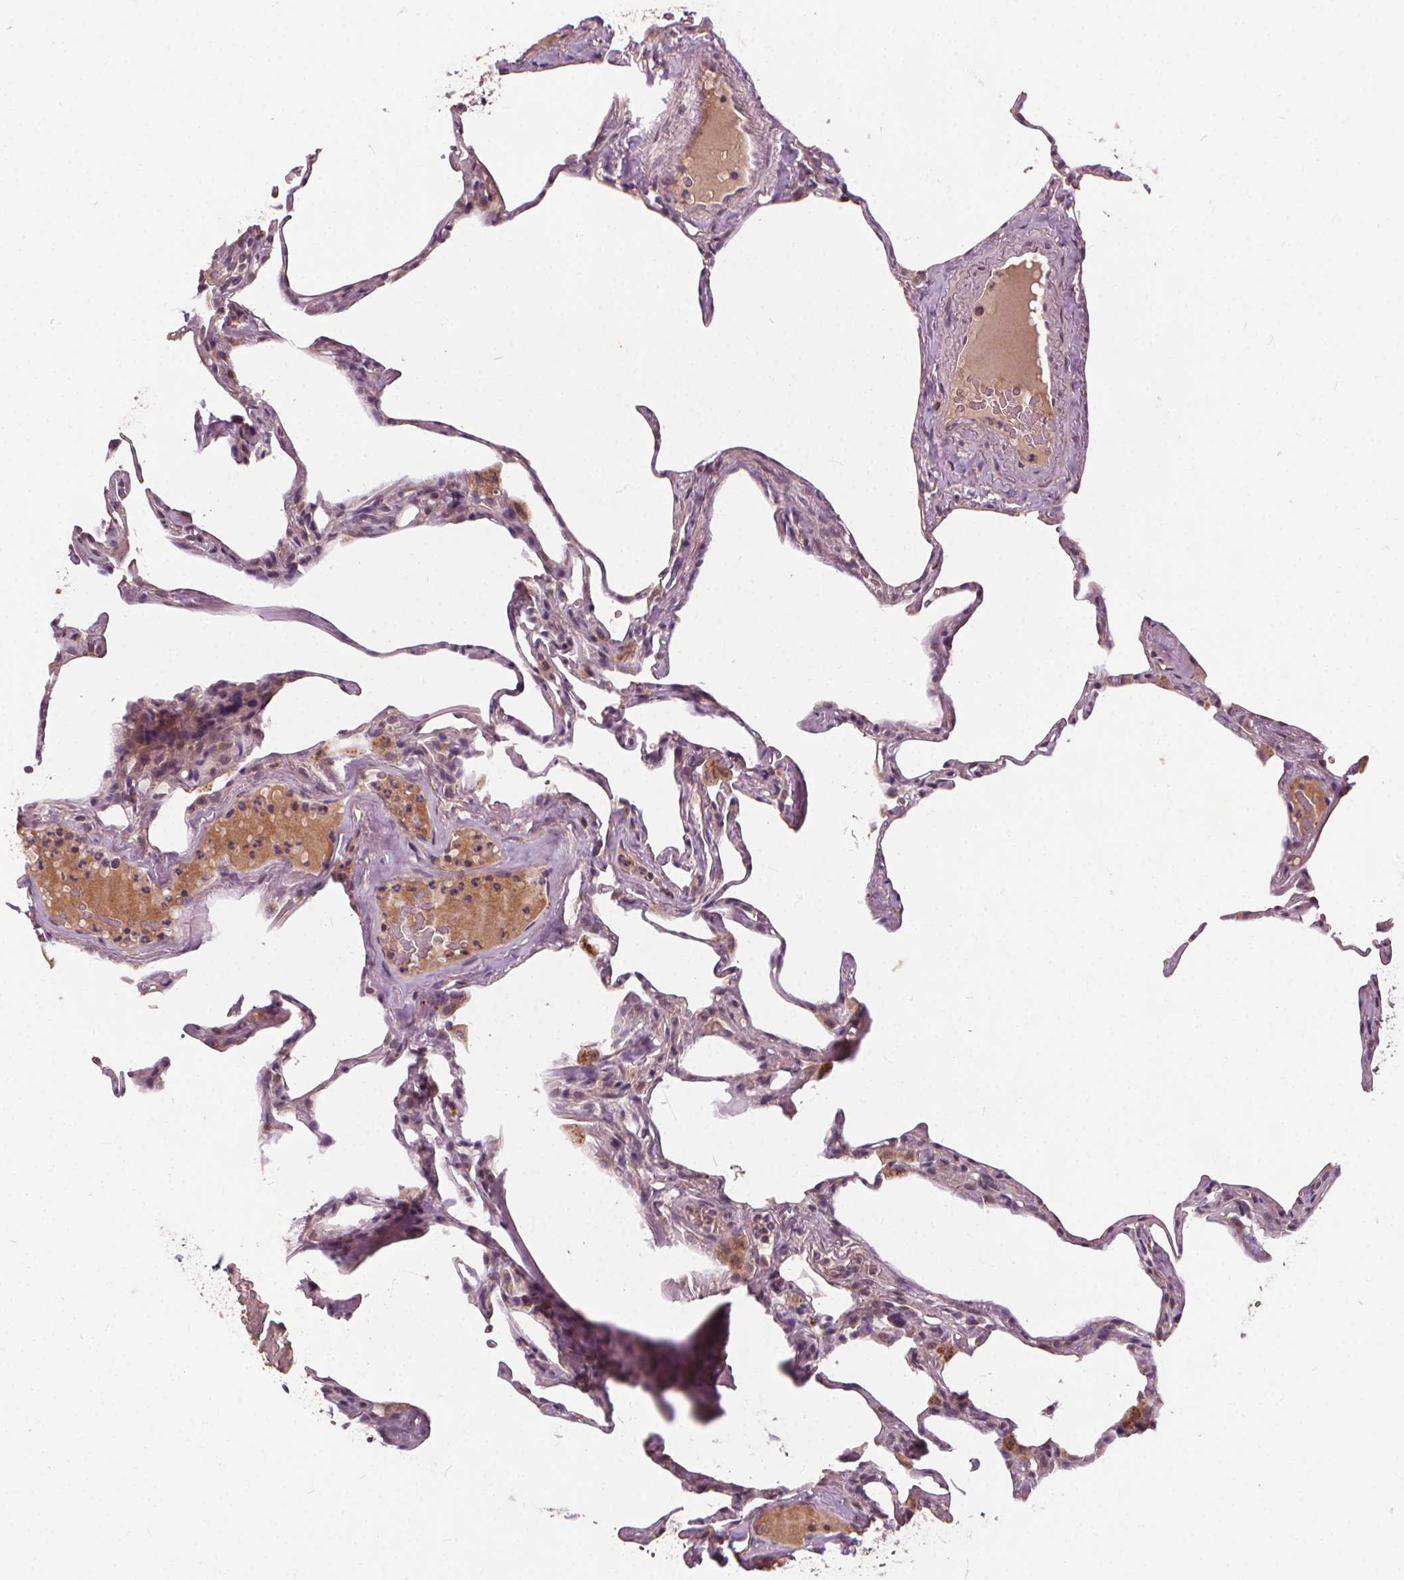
{"staining": {"intensity": "moderate", "quantity": "<25%", "location": "nuclear"}, "tissue": "lung", "cell_type": "Alveolar cells", "image_type": "normal", "snomed": [{"axis": "morphology", "description": "Normal tissue, NOS"}, {"axis": "topography", "description": "Lung"}], "caption": "A photomicrograph showing moderate nuclear positivity in about <25% of alveolar cells in benign lung, as visualized by brown immunohistochemical staining.", "gene": "IPO13", "patient": {"sex": "male", "age": 65}}